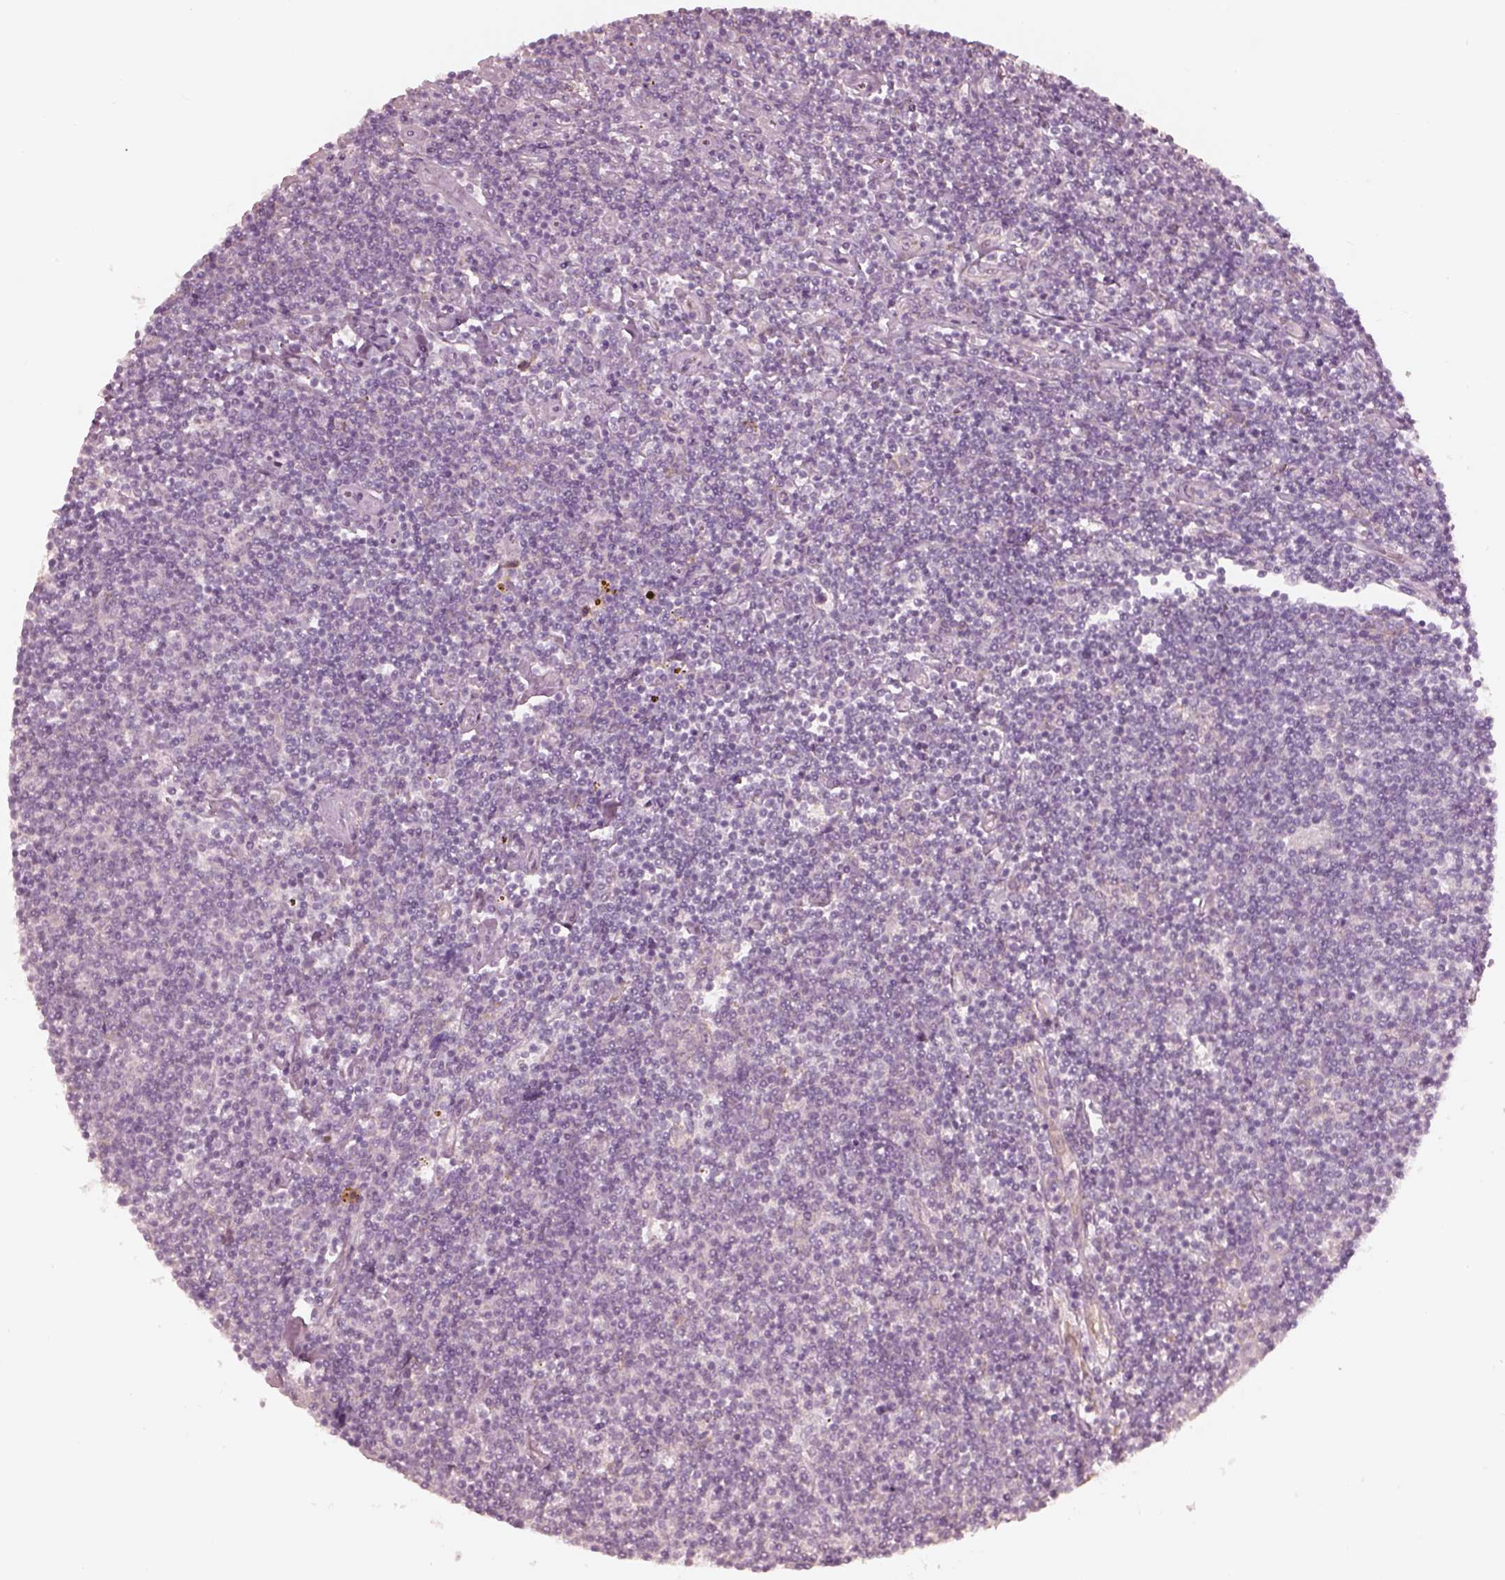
{"staining": {"intensity": "negative", "quantity": "none", "location": "none"}, "tissue": "lymphoma", "cell_type": "Tumor cells", "image_type": "cancer", "snomed": [{"axis": "morphology", "description": "Hodgkin's disease, NOS"}, {"axis": "topography", "description": "Lymph node"}], "caption": "Hodgkin's disease was stained to show a protein in brown. There is no significant positivity in tumor cells. The staining was performed using DAB (3,3'-diaminobenzidine) to visualize the protein expression in brown, while the nuclei were stained in blue with hematoxylin (Magnification: 20x).", "gene": "RAB3C", "patient": {"sex": "male", "age": 40}}